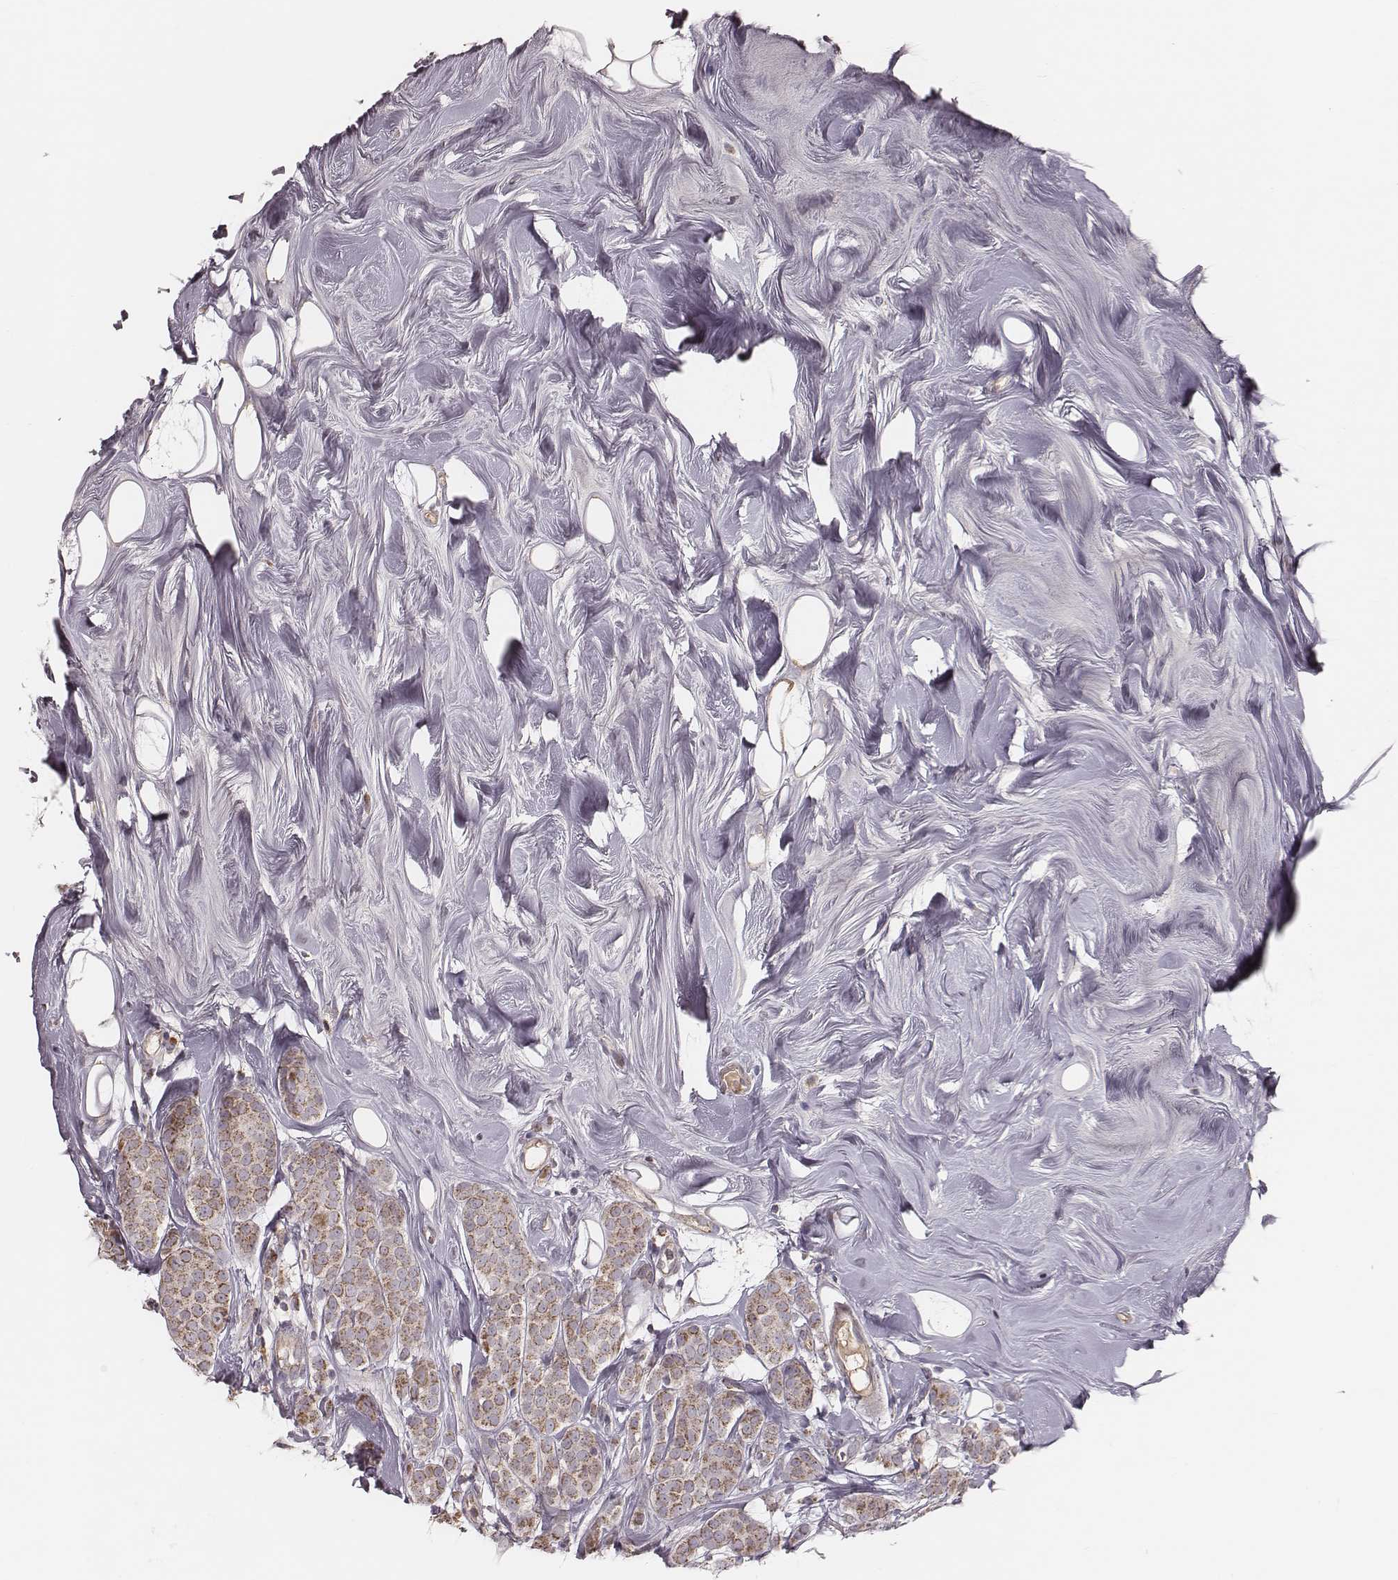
{"staining": {"intensity": "moderate", "quantity": ">75%", "location": "cytoplasmic/membranous"}, "tissue": "breast cancer", "cell_type": "Tumor cells", "image_type": "cancer", "snomed": [{"axis": "morphology", "description": "Lobular carcinoma"}, {"axis": "topography", "description": "Breast"}], "caption": "Lobular carcinoma (breast) stained with a brown dye shows moderate cytoplasmic/membranous positive expression in approximately >75% of tumor cells.", "gene": "MRPS27", "patient": {"sex": "female", "age": 49}}